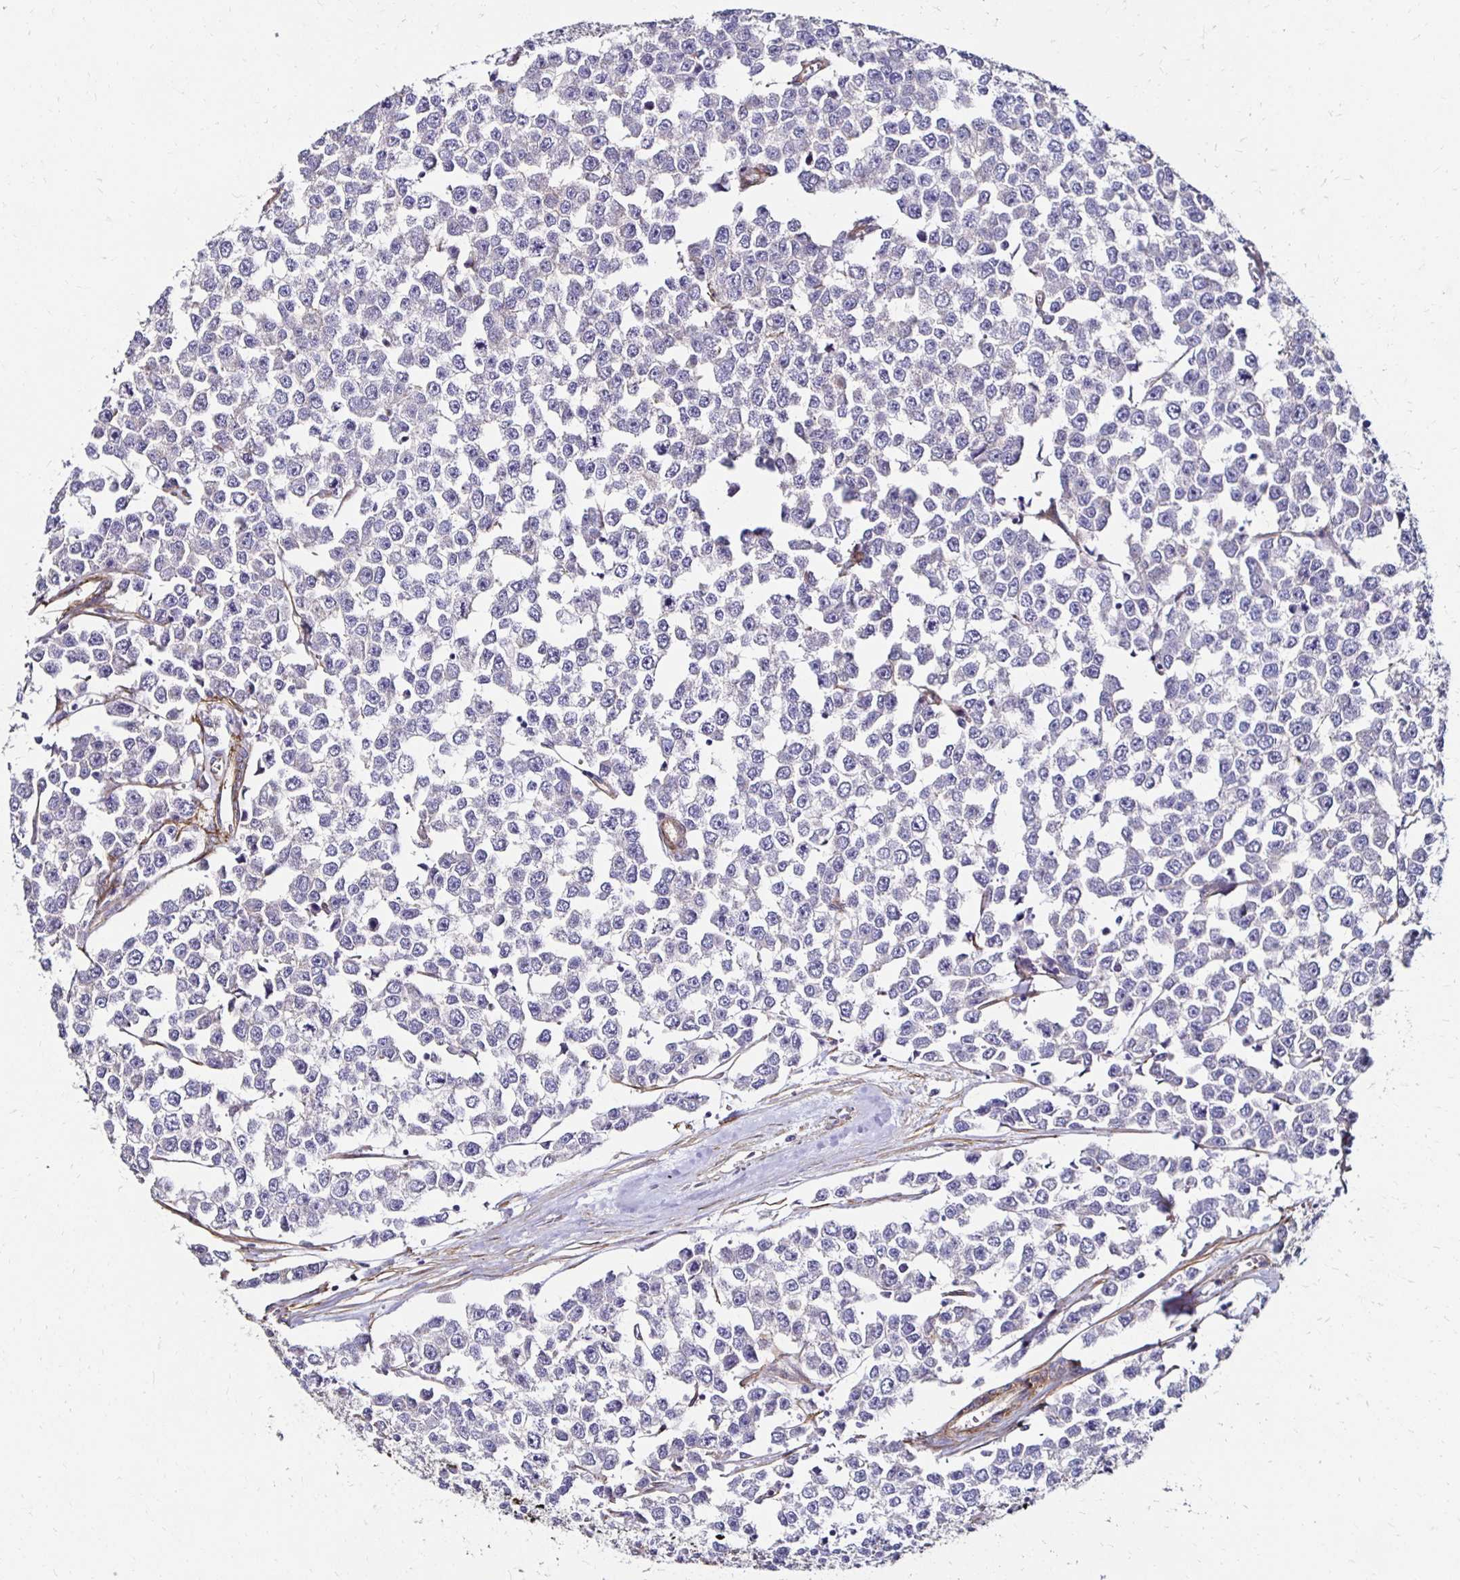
{"staining": {"intensity": "negative", "quantity": "none", "location": "none"}, "tissue": "testis cancer", "cell_type": "Tumor cells", "image_type": "cancer", "snomed": [{"axis": "morphology", "description": "Seminoma, NOS"}, {"axis": "morphology", "description": "Carcinoma, Embryonal, NOS"}, {"axis": "topography", "description": "Testis"}], "caption": "Tumor cells are negative for protein expression in human testis cancer. (Stains: DAB (3,3'-diaminobenzidine) immunohistochemistry (IHC) with hematoxylin counter stain, Microscopy: brightfield microscopy at high magnification).", "gene": "ITGB1", "patient": {"sex": "male", "age": 52}}